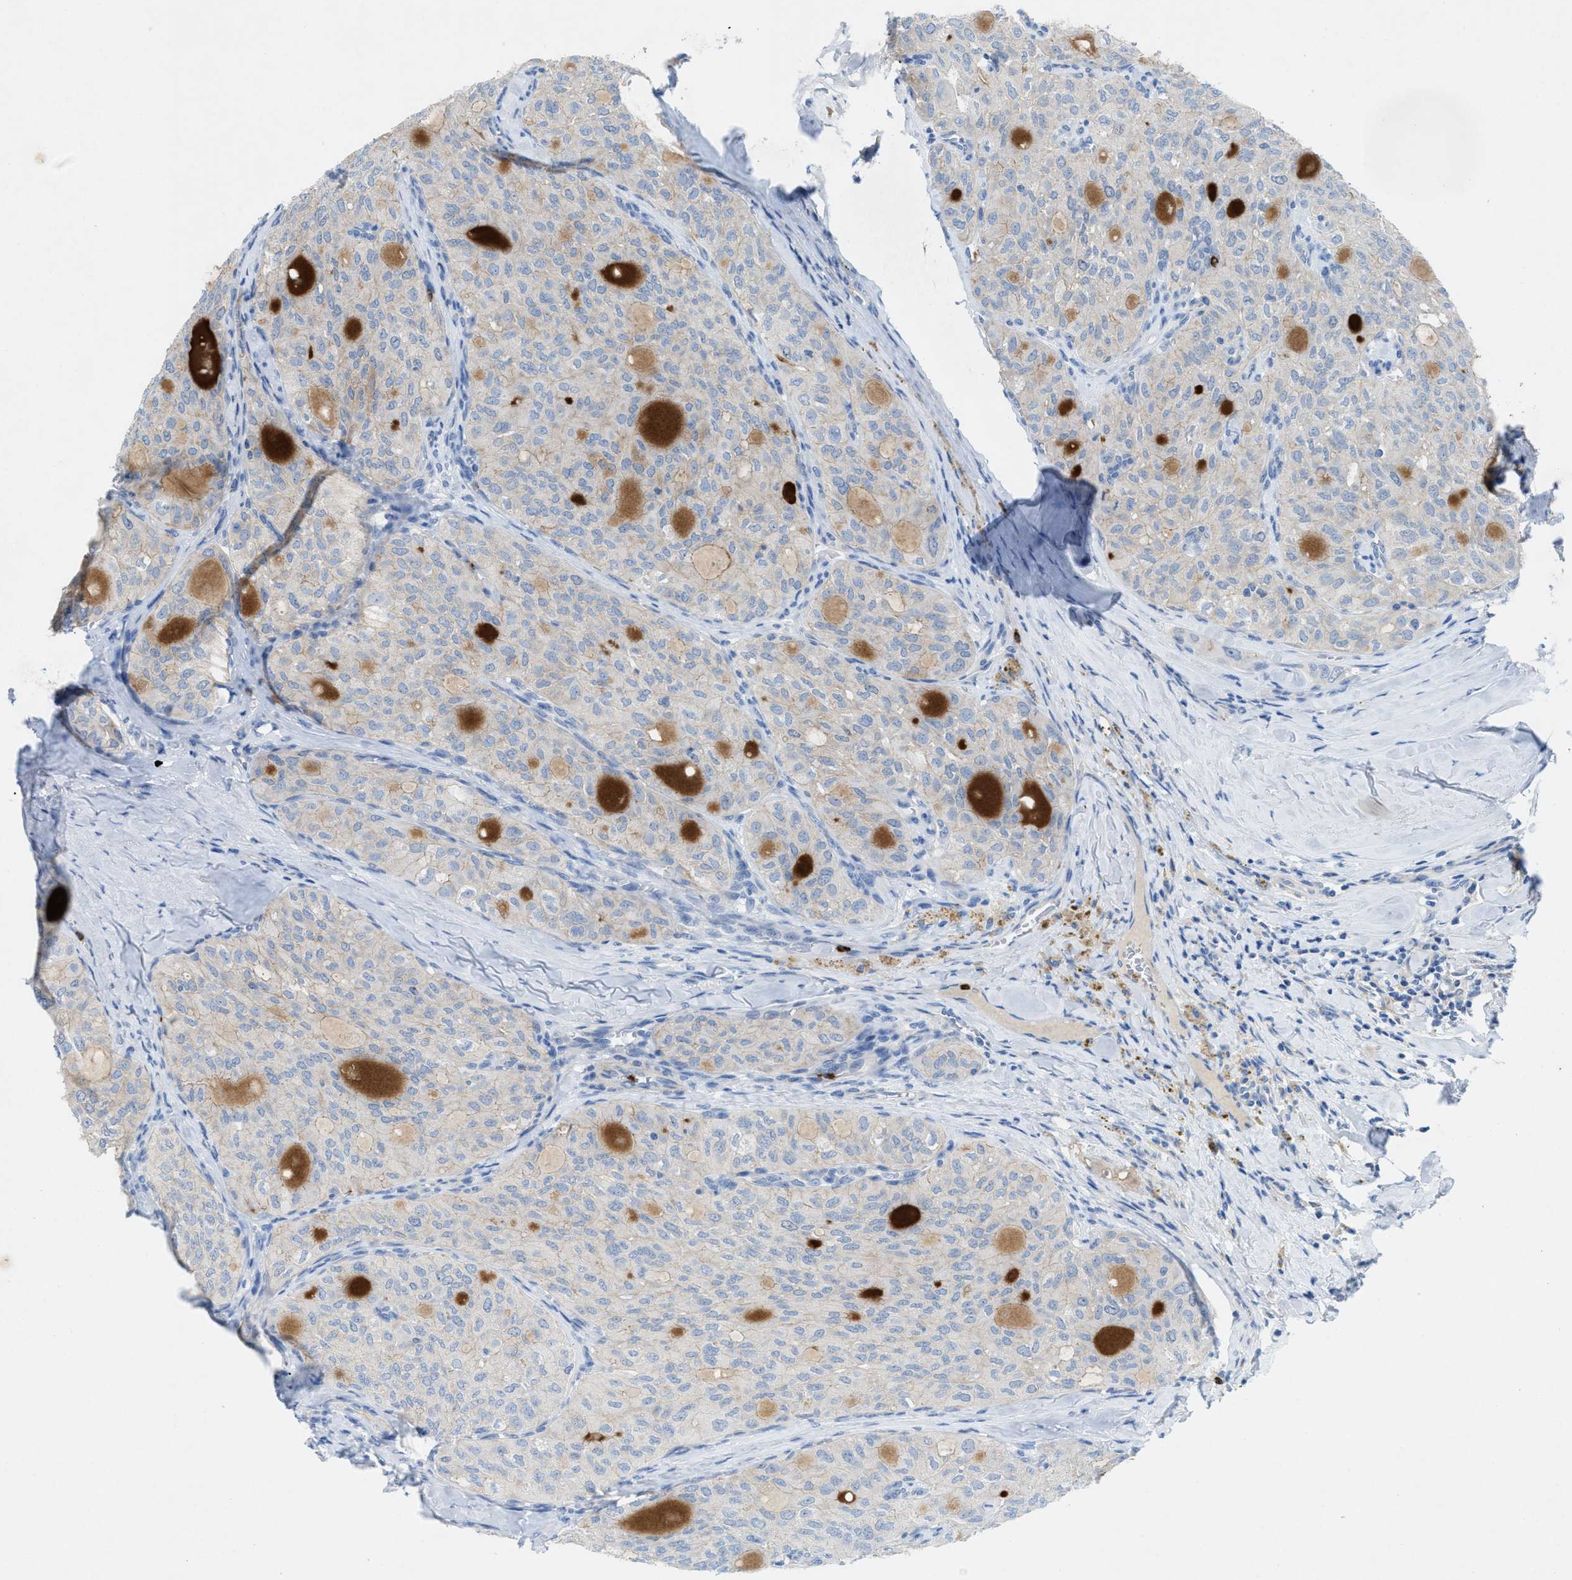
{"staining": {"intensity": "negative", "quantity": "none", "location": "none"}, "tissue": "thyroid cancer", "cell_type": "Tumor cells", "image_type": "cancer", "snomed": [{"axis": "morphology", "description": "Follicular adenoma carcinoma, NOS"}, {"axis": "topography", "description": "Thyroid gland"}], "caption": "High power microscopy micrograph of an IHC micrograph of thyroid cancer (follicular adenoma carcinoma), revealing no significant staining in tumor cells.", "gene": "CMTM1", "patient": {"sex": "male", "age": 75}}